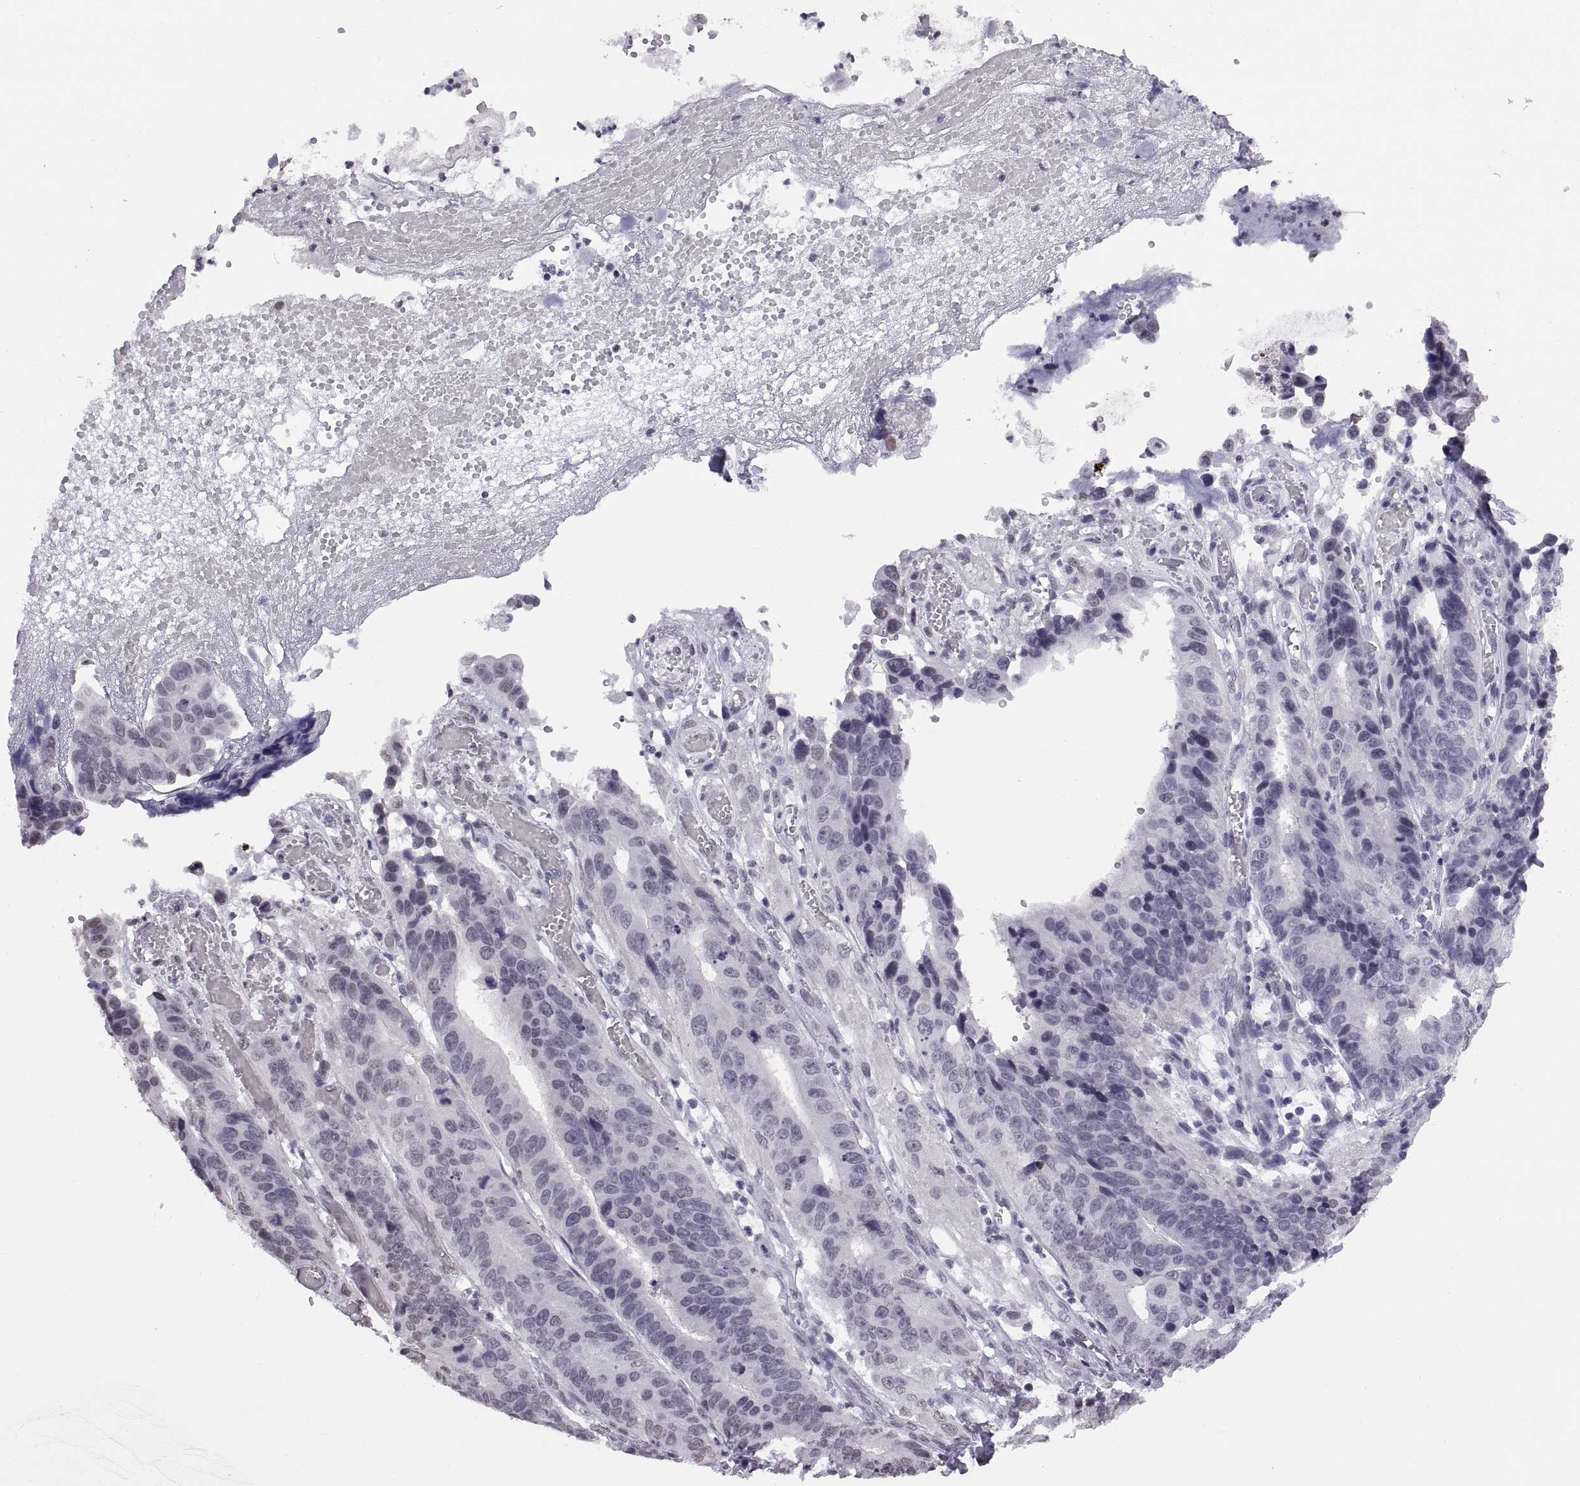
{"staining": {"intensity": "negative", "quantity": "none", "location": "none"}, "tissue": "stomach cancer", "cell_type": "Tumor cells", "image_type": "cancer", "snomed": [{"axis": "morphology", "description": "Adenocarcinoma, NOS"}, {"axis": "topography", "description": "Stomach"}], "caption": "Immunohistochemistry (IHC) of adenocarcinoma (stomach) reveals no expression in tumor cells.", "gene": "NEUROD6", "patient": {"sex": "male", "age": 84}}